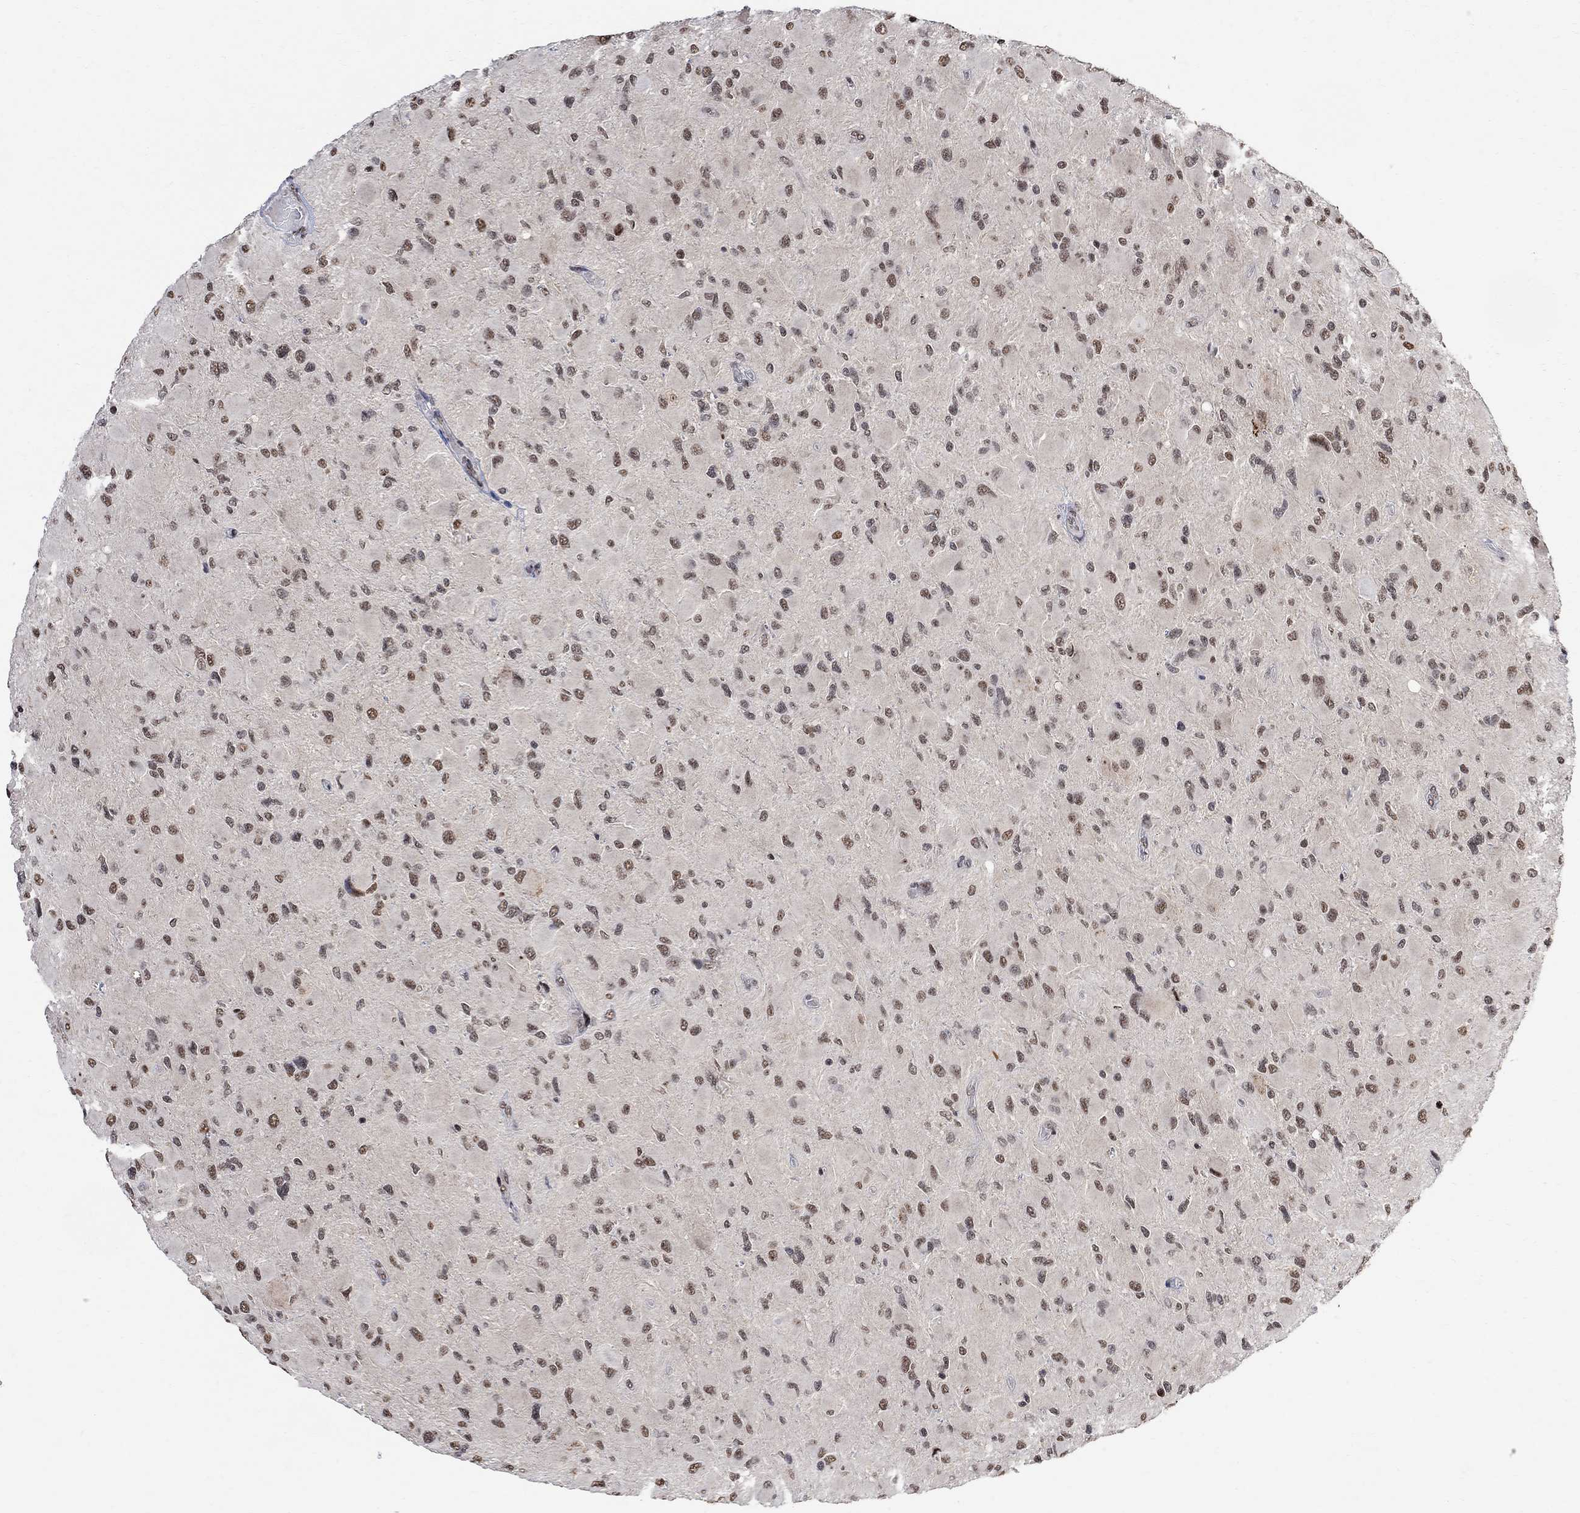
{"staining": {"intensity": "moderate", "quantity": "<25%", "location": "nuclear"}, "tissue": "glioma", "cell_type": "Tumor cells", "image_type": "cancer", "snomed": [{"axis": "morphology", "description": "Glioma, malignant, High grade"}, {"axis": "topography", "description": "Cerebral cortex"}], "caption": "Human high-grade glioma (malignant) stained with a brown dye reveals moderate nuclear positive positivity in about <25% of tumor cells.", "gene": "E4F1", "patient": {"sex": "female", "age": 36}}